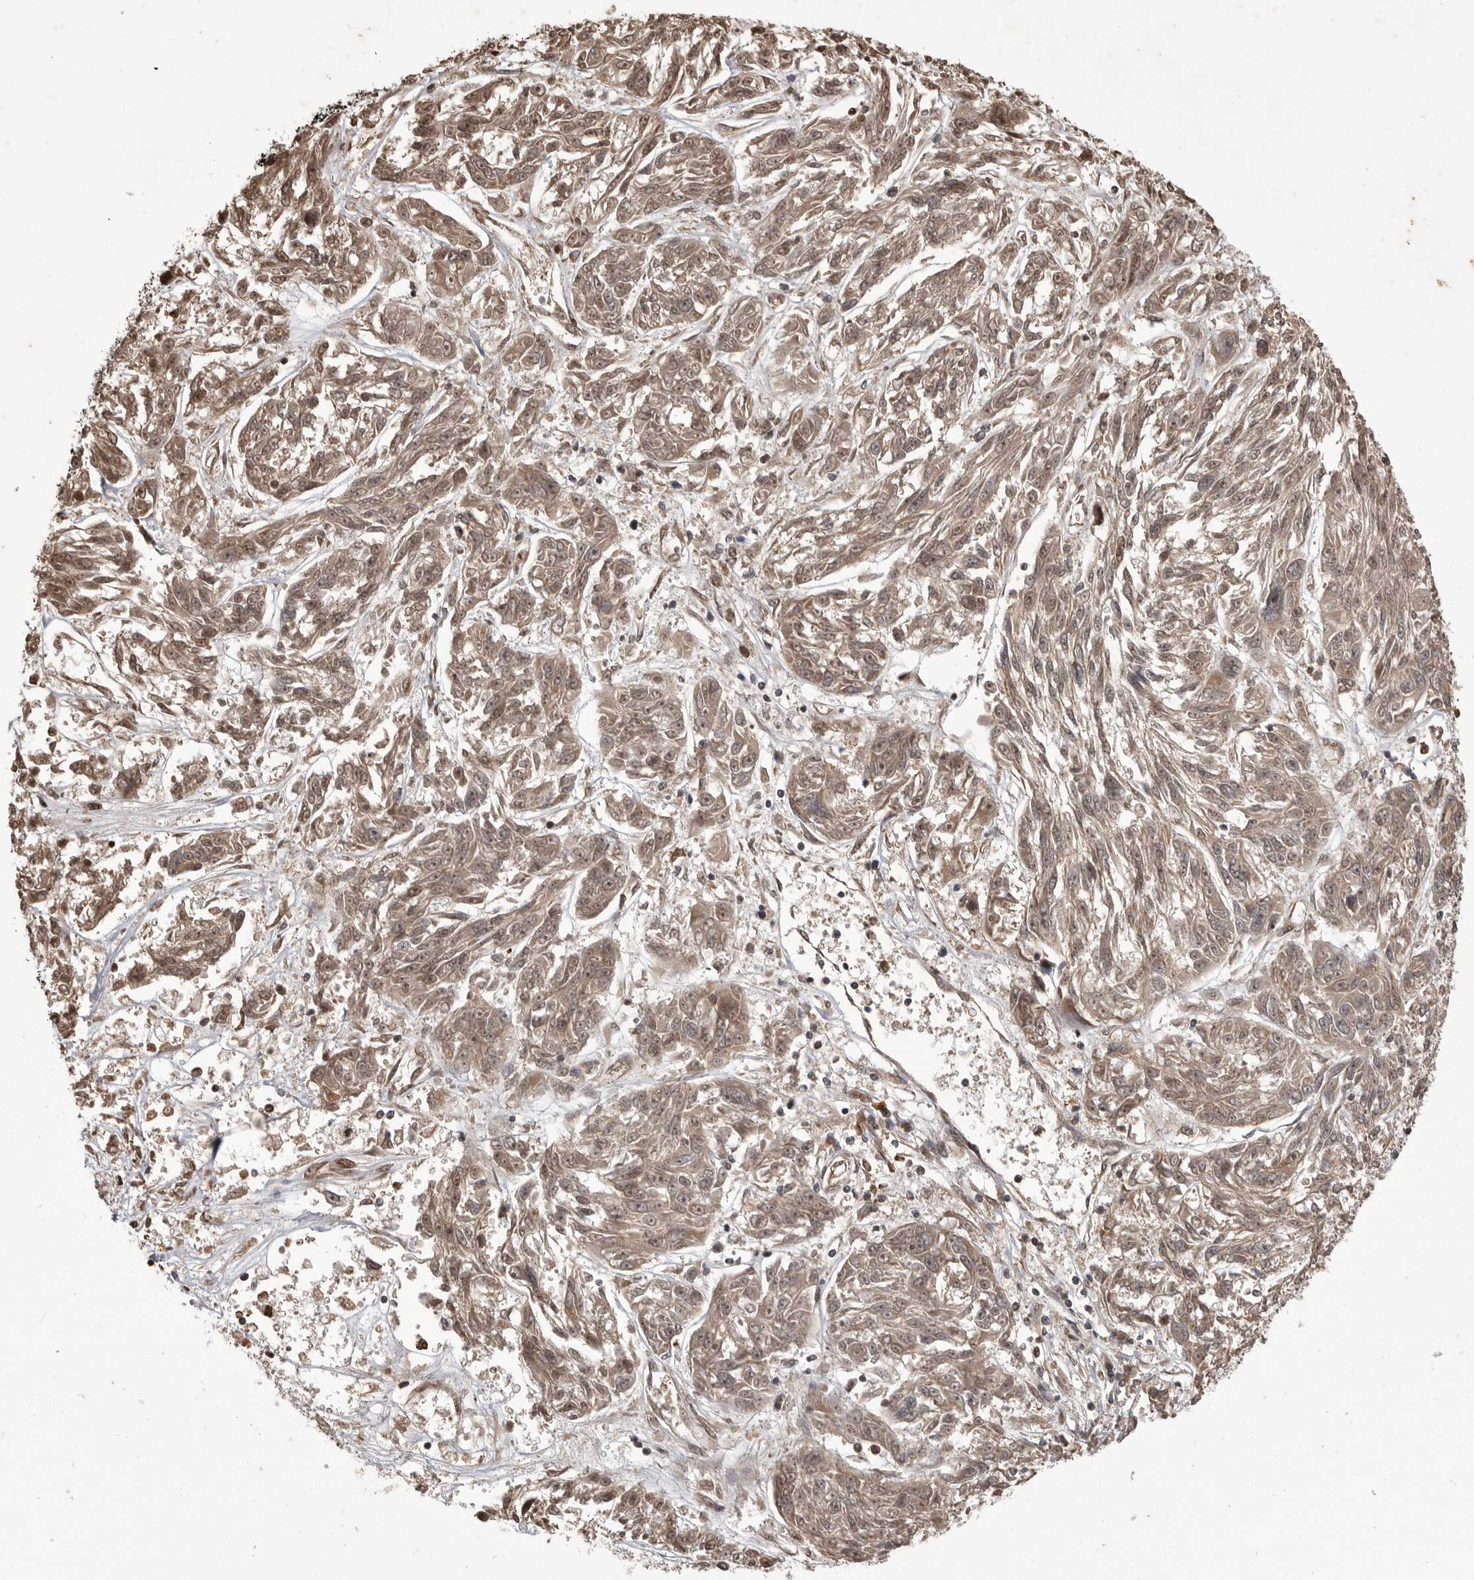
{"staining": {"intensity": "weak", "quantity": ">75%", "location": "cytoplasmic/membranous"}, "tissue": "melanoma", "cell_type": "Tumor cells", "image_type": "cancer", "snomed": [{"axis": "morphology", "description": "Malignant melanoma, NOS"}, {"axis": "topography", "description": "Skin"}], "caption": "Melanoma stained for a protein (brown) displays weak cytoplasmic/membranous positive positivity in about >75% of tumor cells.", "gene": "DNAJC8", "patient": {"sex": "male", "age": 53}}